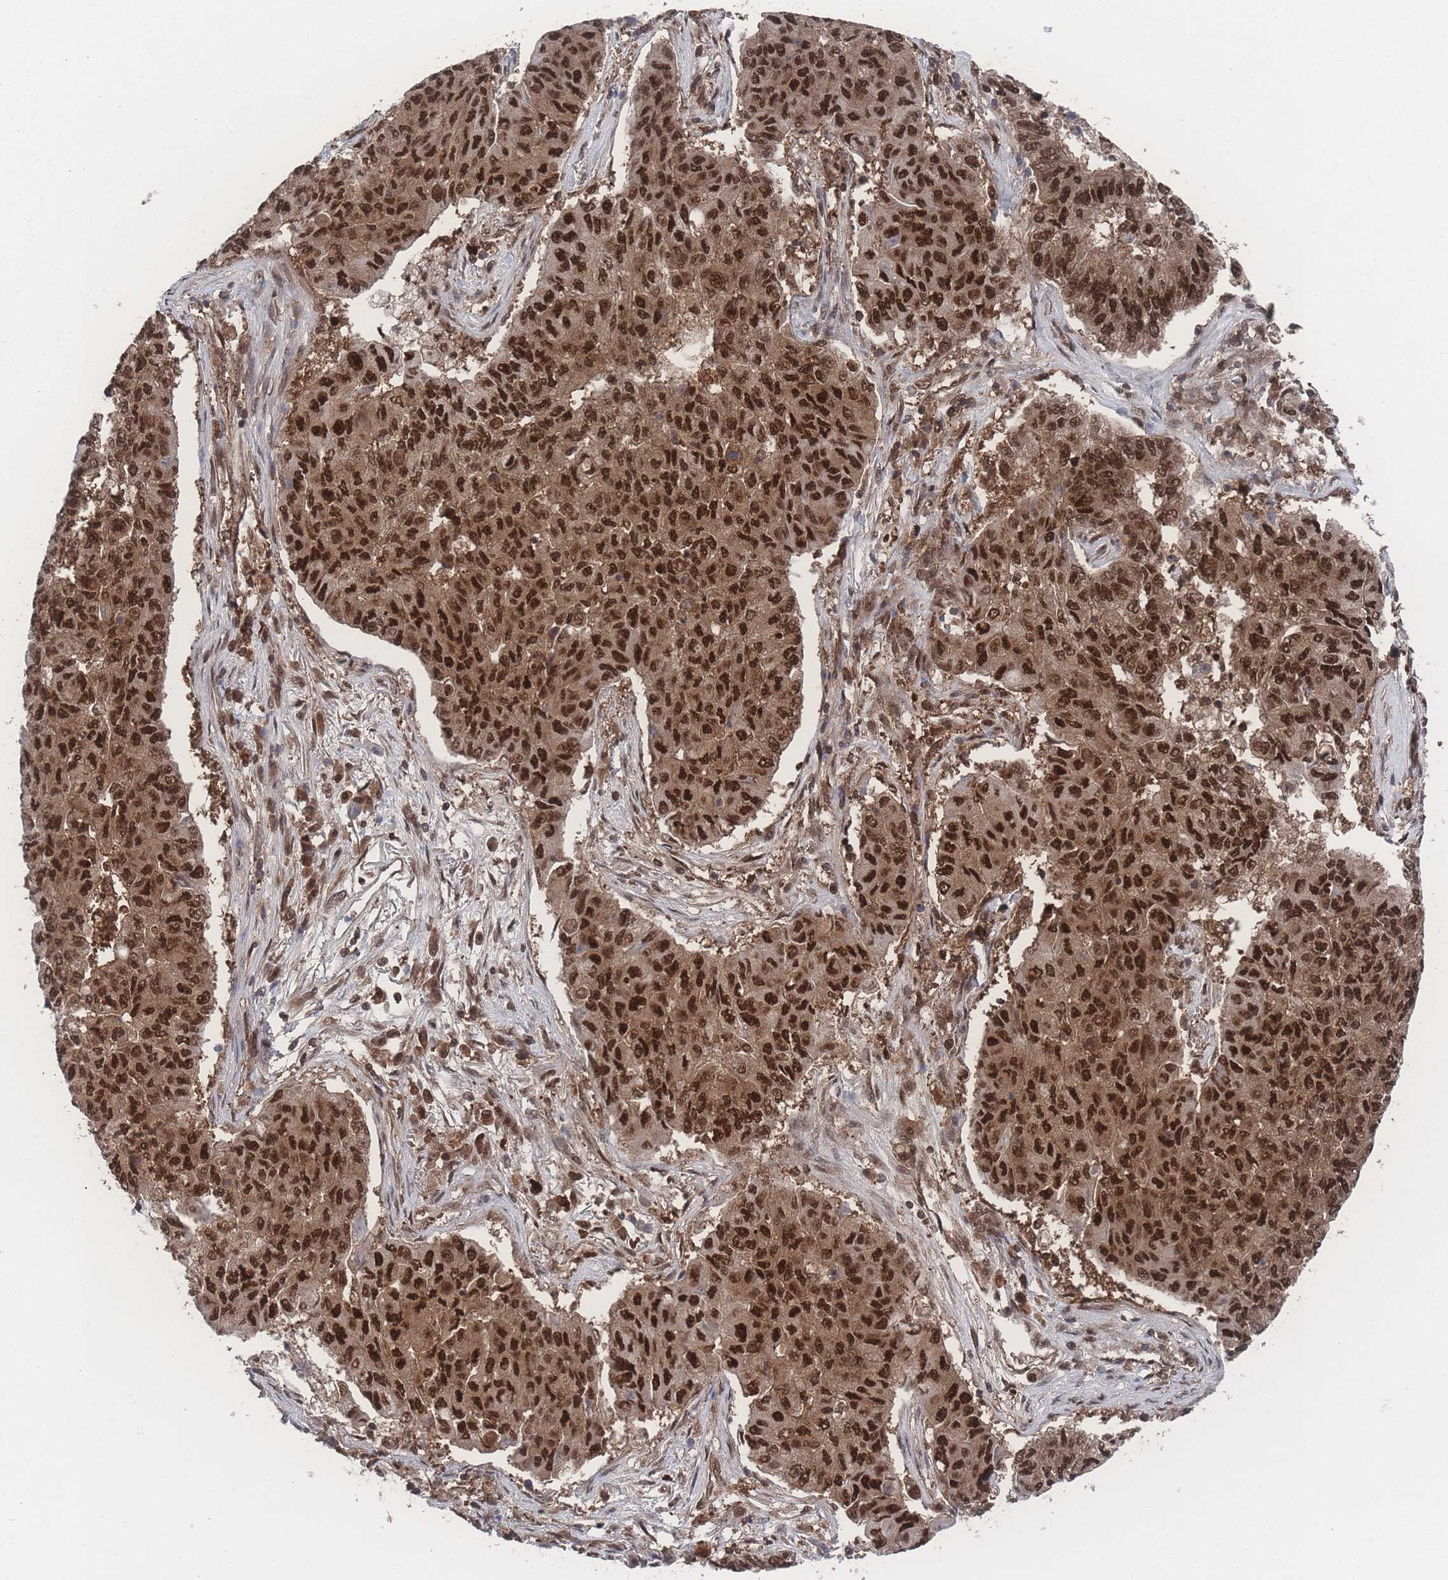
{"staining": {"intensity": "strong", "quantity": ">75%", "location": "nuclear"}, "tissue": "lung cancer", "cell_type": "Tumor cells", "image_type": "cancer", "snomed": [{"axis": "morphology", "description": "Squamous cell carcinoma, NOS"}, {"axis": "topography", "description": "Lung"}], "caption": "Squamous cell carcinoma (lung) stained with a protein marker reveals strong staining in tumor cells.", "gene": "PSMA1", "patient": {"sex": "male", "age": 74}}